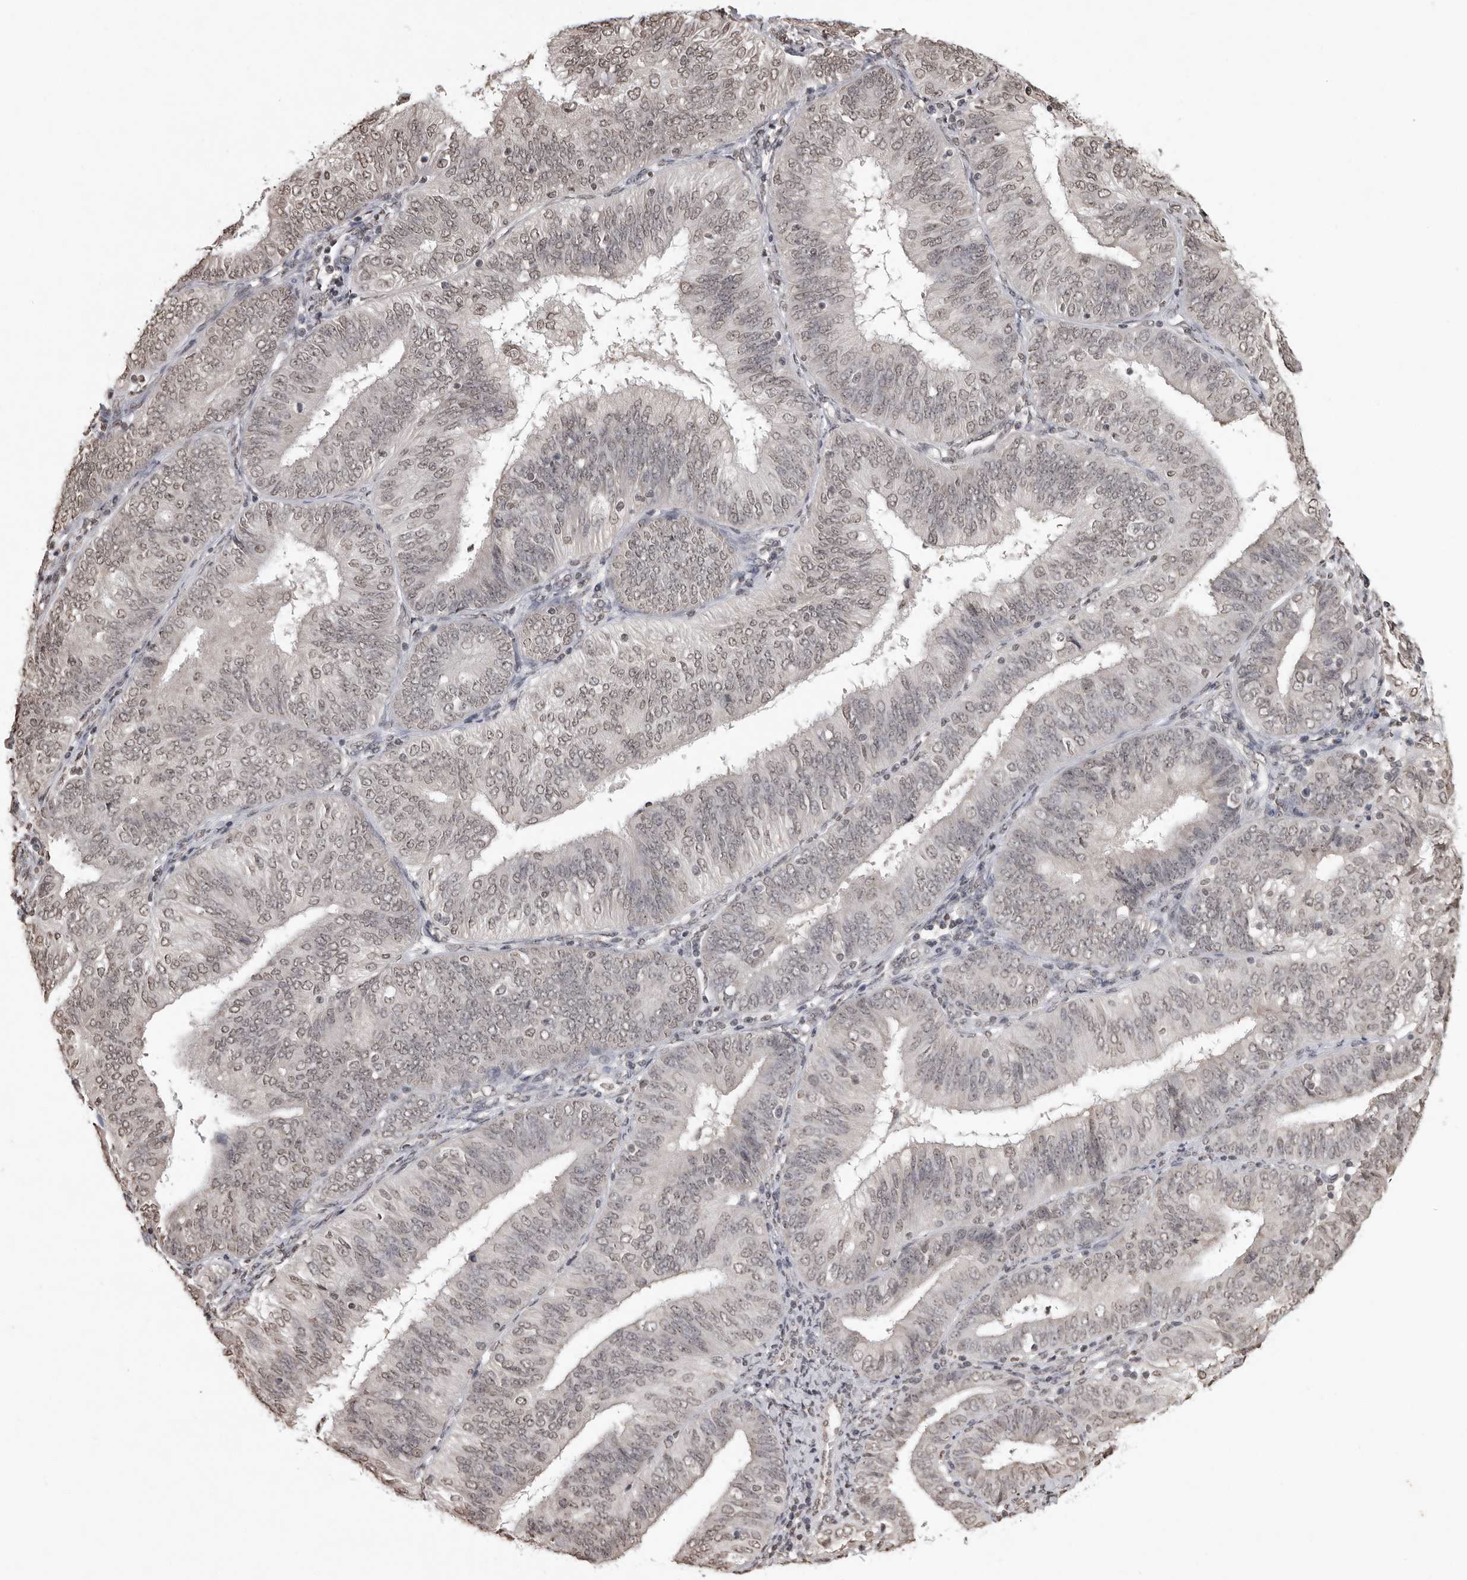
{"staining": {"intensity": "weak", "quantity": "<25%", "location": "nuclear"}, "tissue": "endometrial cancer", "cell_type": "Tumor cells", "image_type": "cancer", "snomed": [{"axis": "morphology", "description": "Adenocarcinoma, NOS"}, {"axis": "topography", "description": "Endometrium"}], "caption": "Endometrial cancer (adenocarcinoma) was stained to show a protein in brown. There is no significant expression in tumor cells.", "gene": "WDR45", "patient": {"sex": "female", "age": 58}}